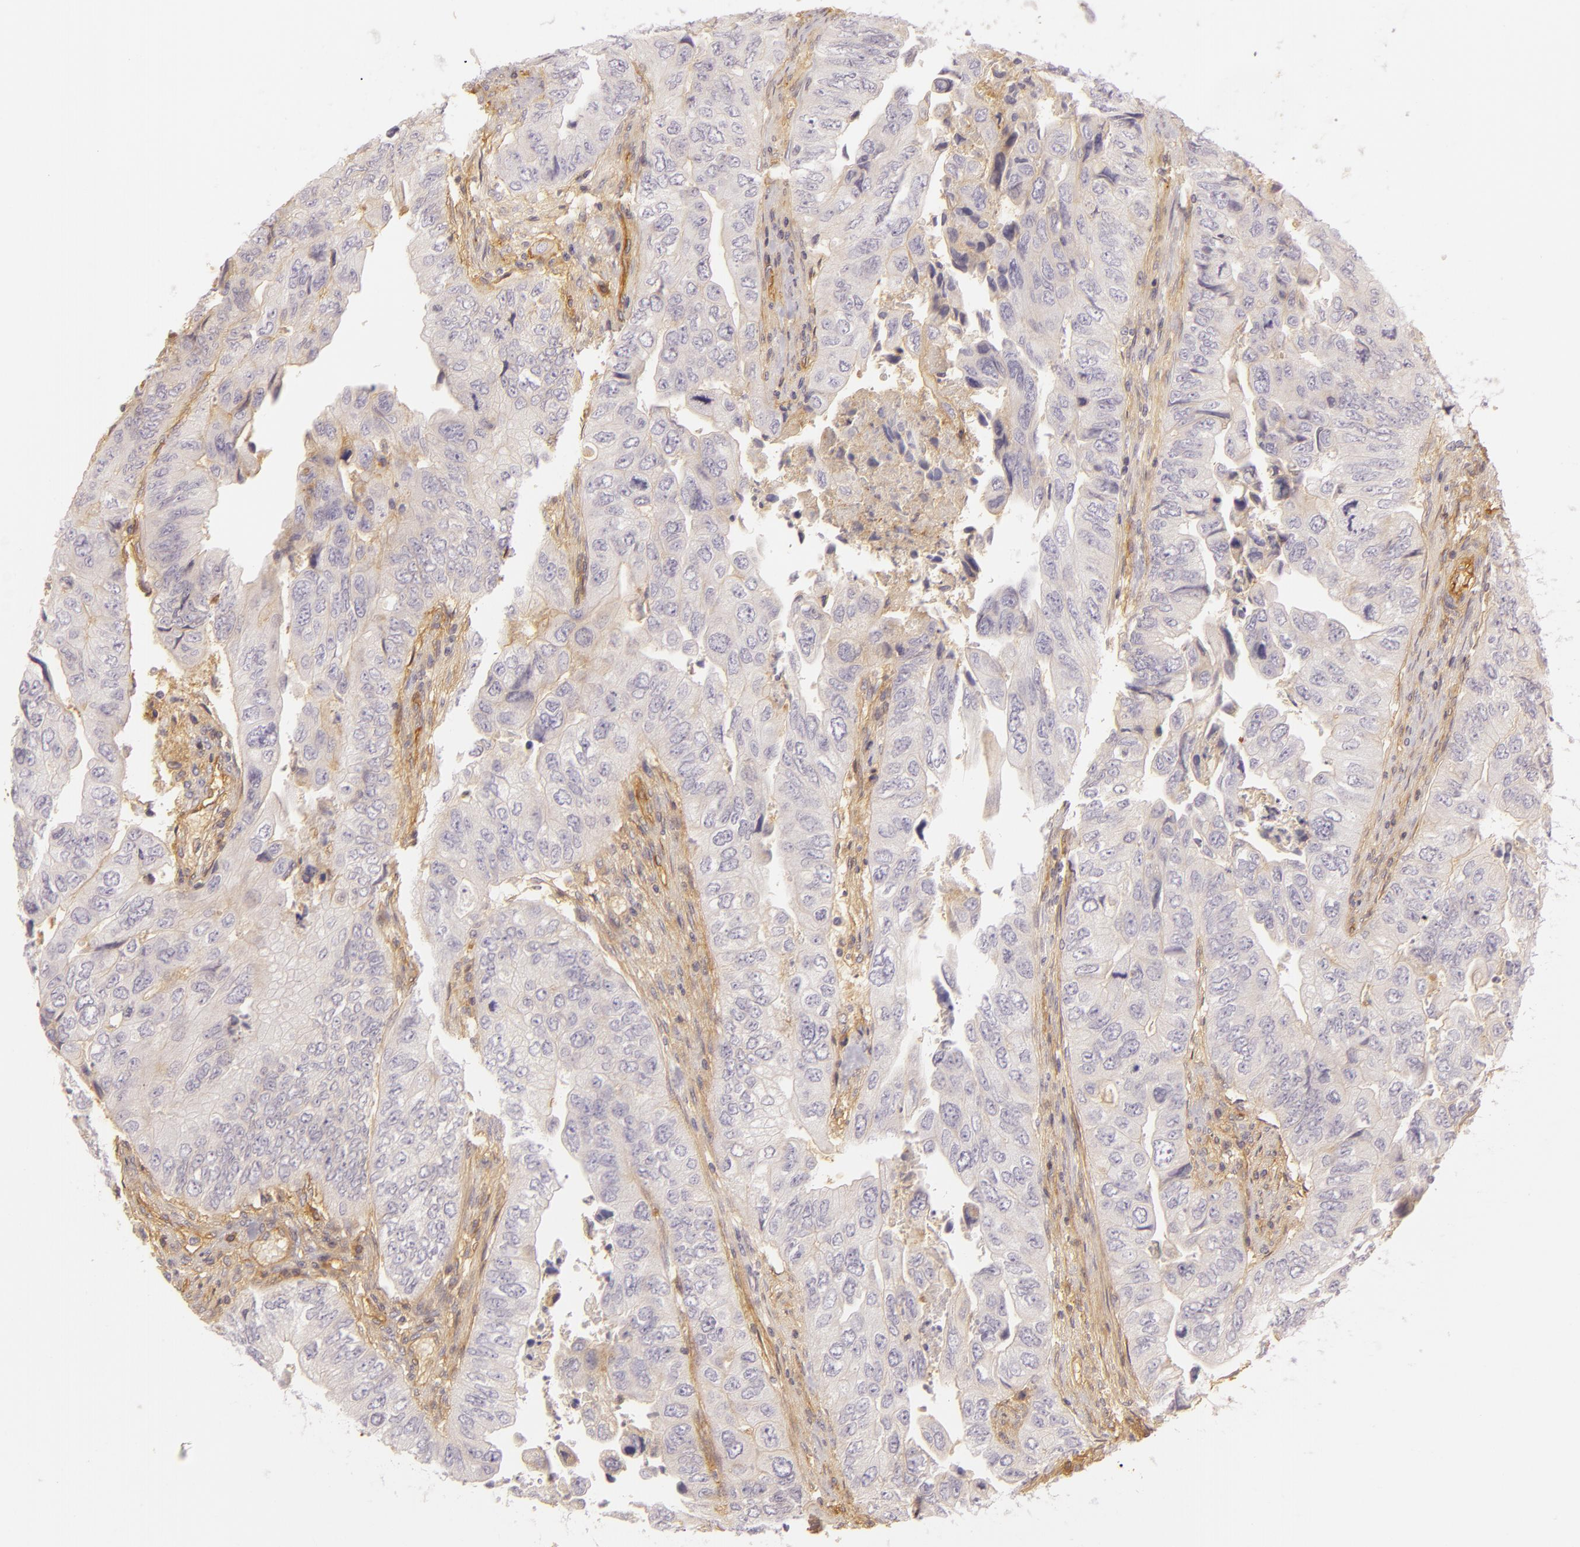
{"staining": {"intensity": "negative", "quantity": "none", "location": "none"}, "tissue": "colorectal cancer", "cell_type": "Tumor cells", "image_type": "cancer", "snomed": [{"axis": "morphology", "description": "Adenocarcinoma, NOS"}, {"axis": "topography", "description": "Colon"}], "caption": "Colorectal cancer (adenocarcinoma) was stained to show a protein in brown. There is no significant expression in tumor cells.", "gene": "CD59", "patient": {"sex": "female", "age": 11}}